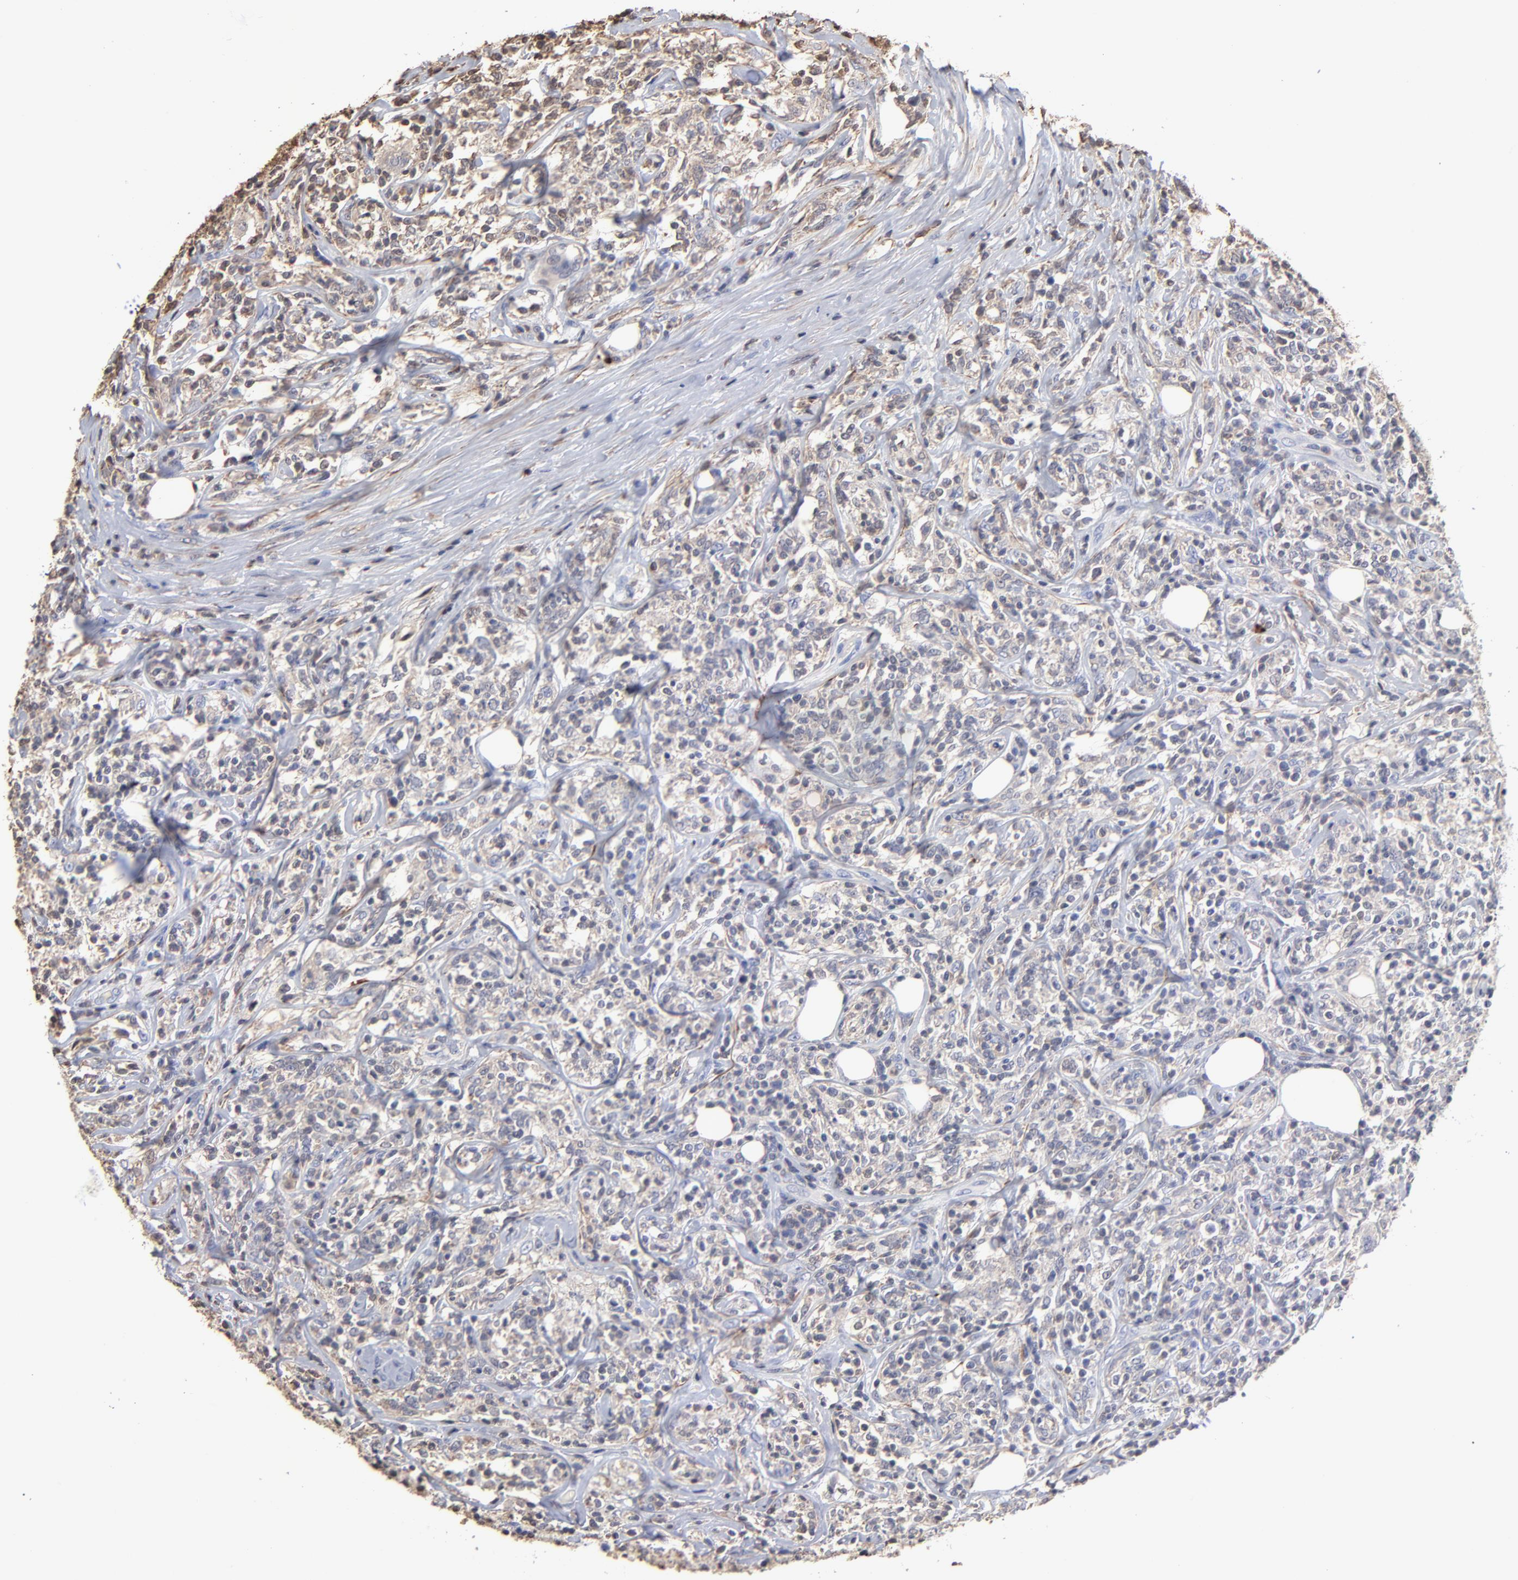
{"staining": {"intensity": "negative", "quantity": "none", "location": "none"}, "tissue": "lymphoma", "cell_type": "Tumor cells", "image_type": "cancer", "snomed": [{"axis": "morphology", "description": "Malignant lymphoma, non-Hodgkin's type, High grade"}, {"axis": "topography", "description": "Lymph node"}], "caption": "Tumor cells are negative for brown protein staining in lymphoma.", "gene": "TBXT", "patient": {"sex": "female", "age": 84}}